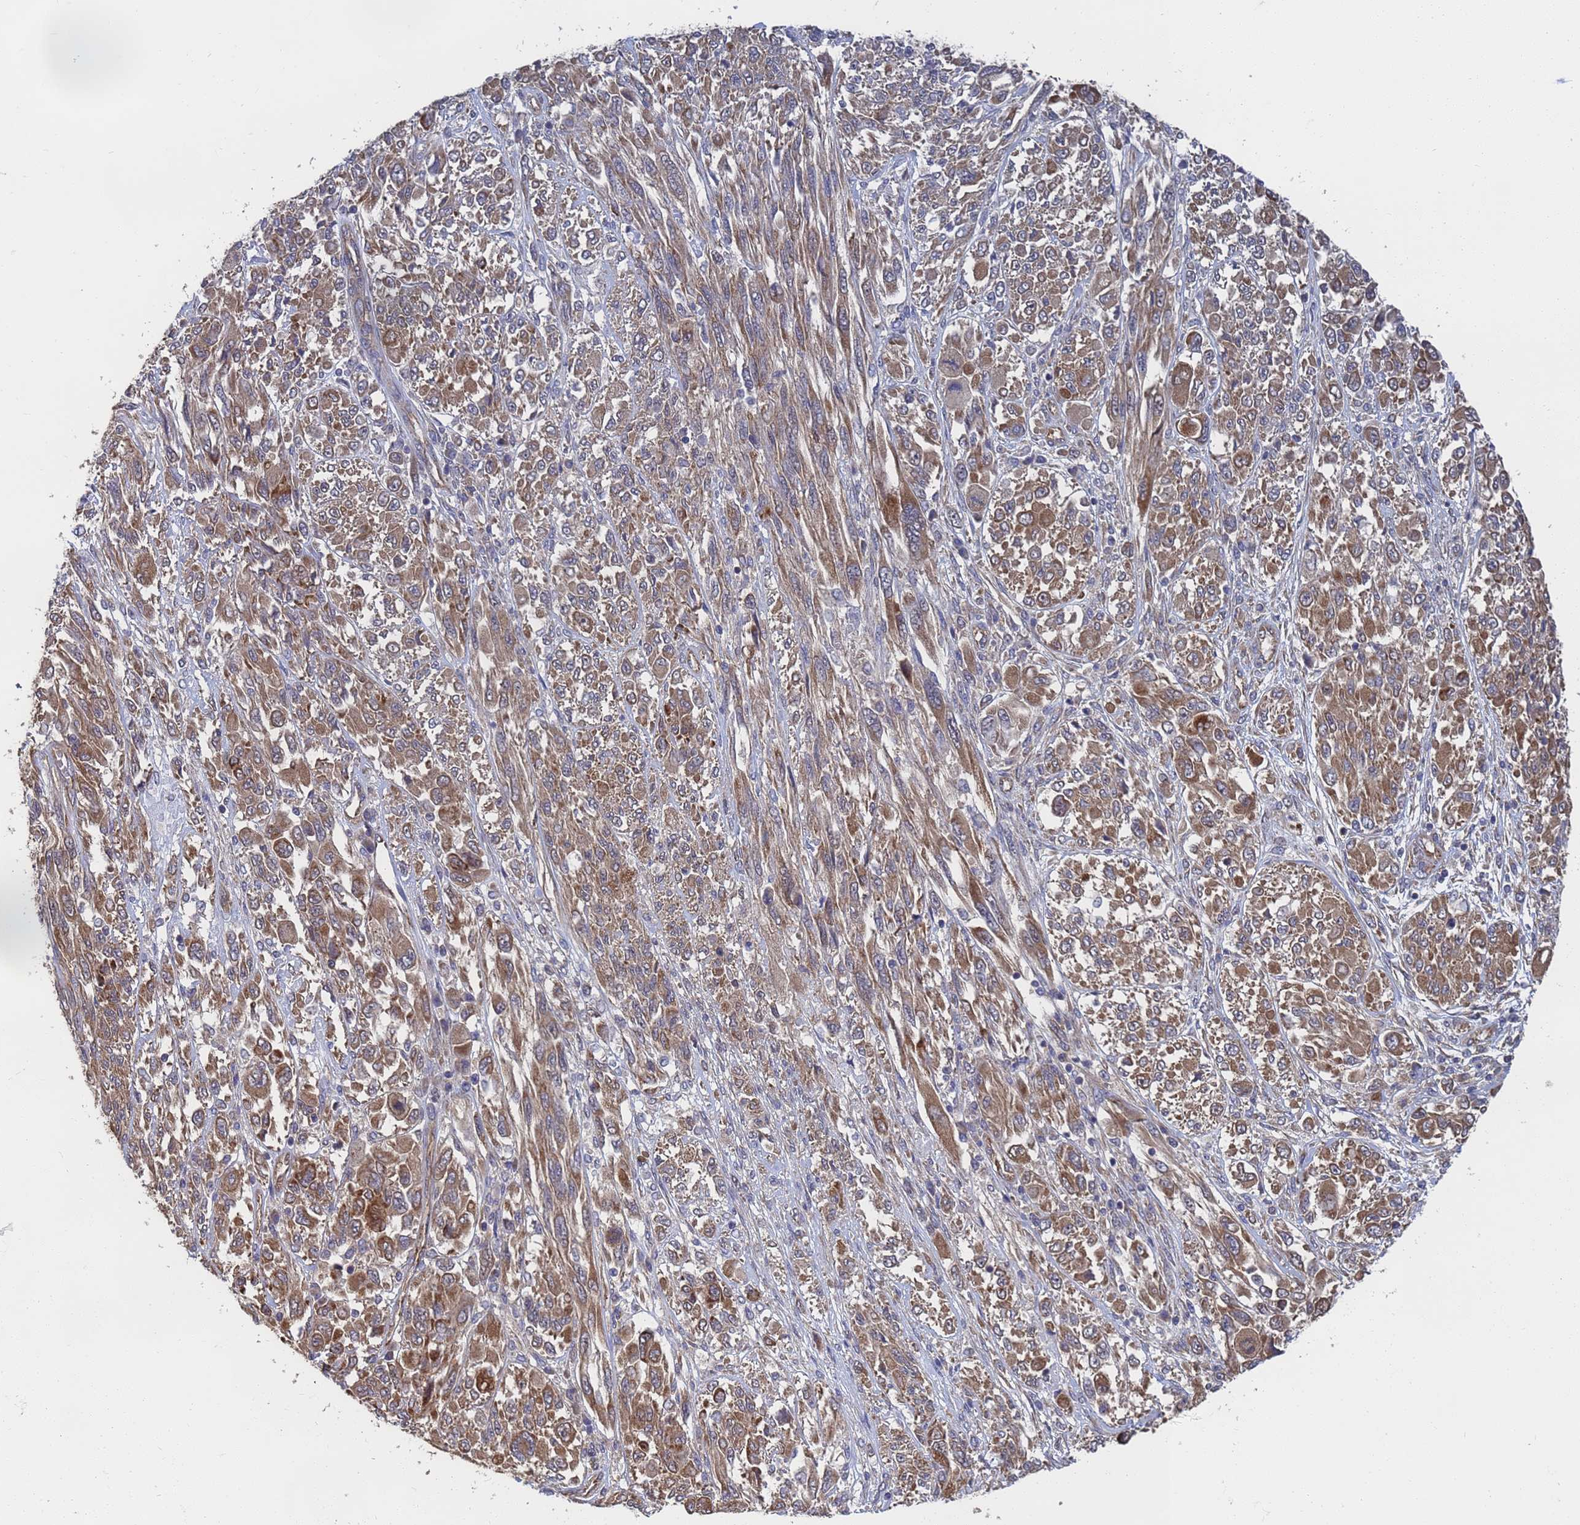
{"staining": {"intensity": "moderate", "quantity": ">75%", "location": "cytoplasmic/membranous"}, "tissue": "melanoma", "cell_type": "Tumor cells", "image_type": "cancer", "snomed": [{"axis": "morphology", "description": "Malignant melanoma, NOS"}, {"axis": "topography", "description": "Skin"}], "caption": "Immunohistochemical staining of malignant melanoma exhibits medium levels of moderate cytoplasmic/membranous protein staining in about >75% of tumor cells.", "gene": "ALS2CL", "patient": {"sex": "female", "age": 91}}